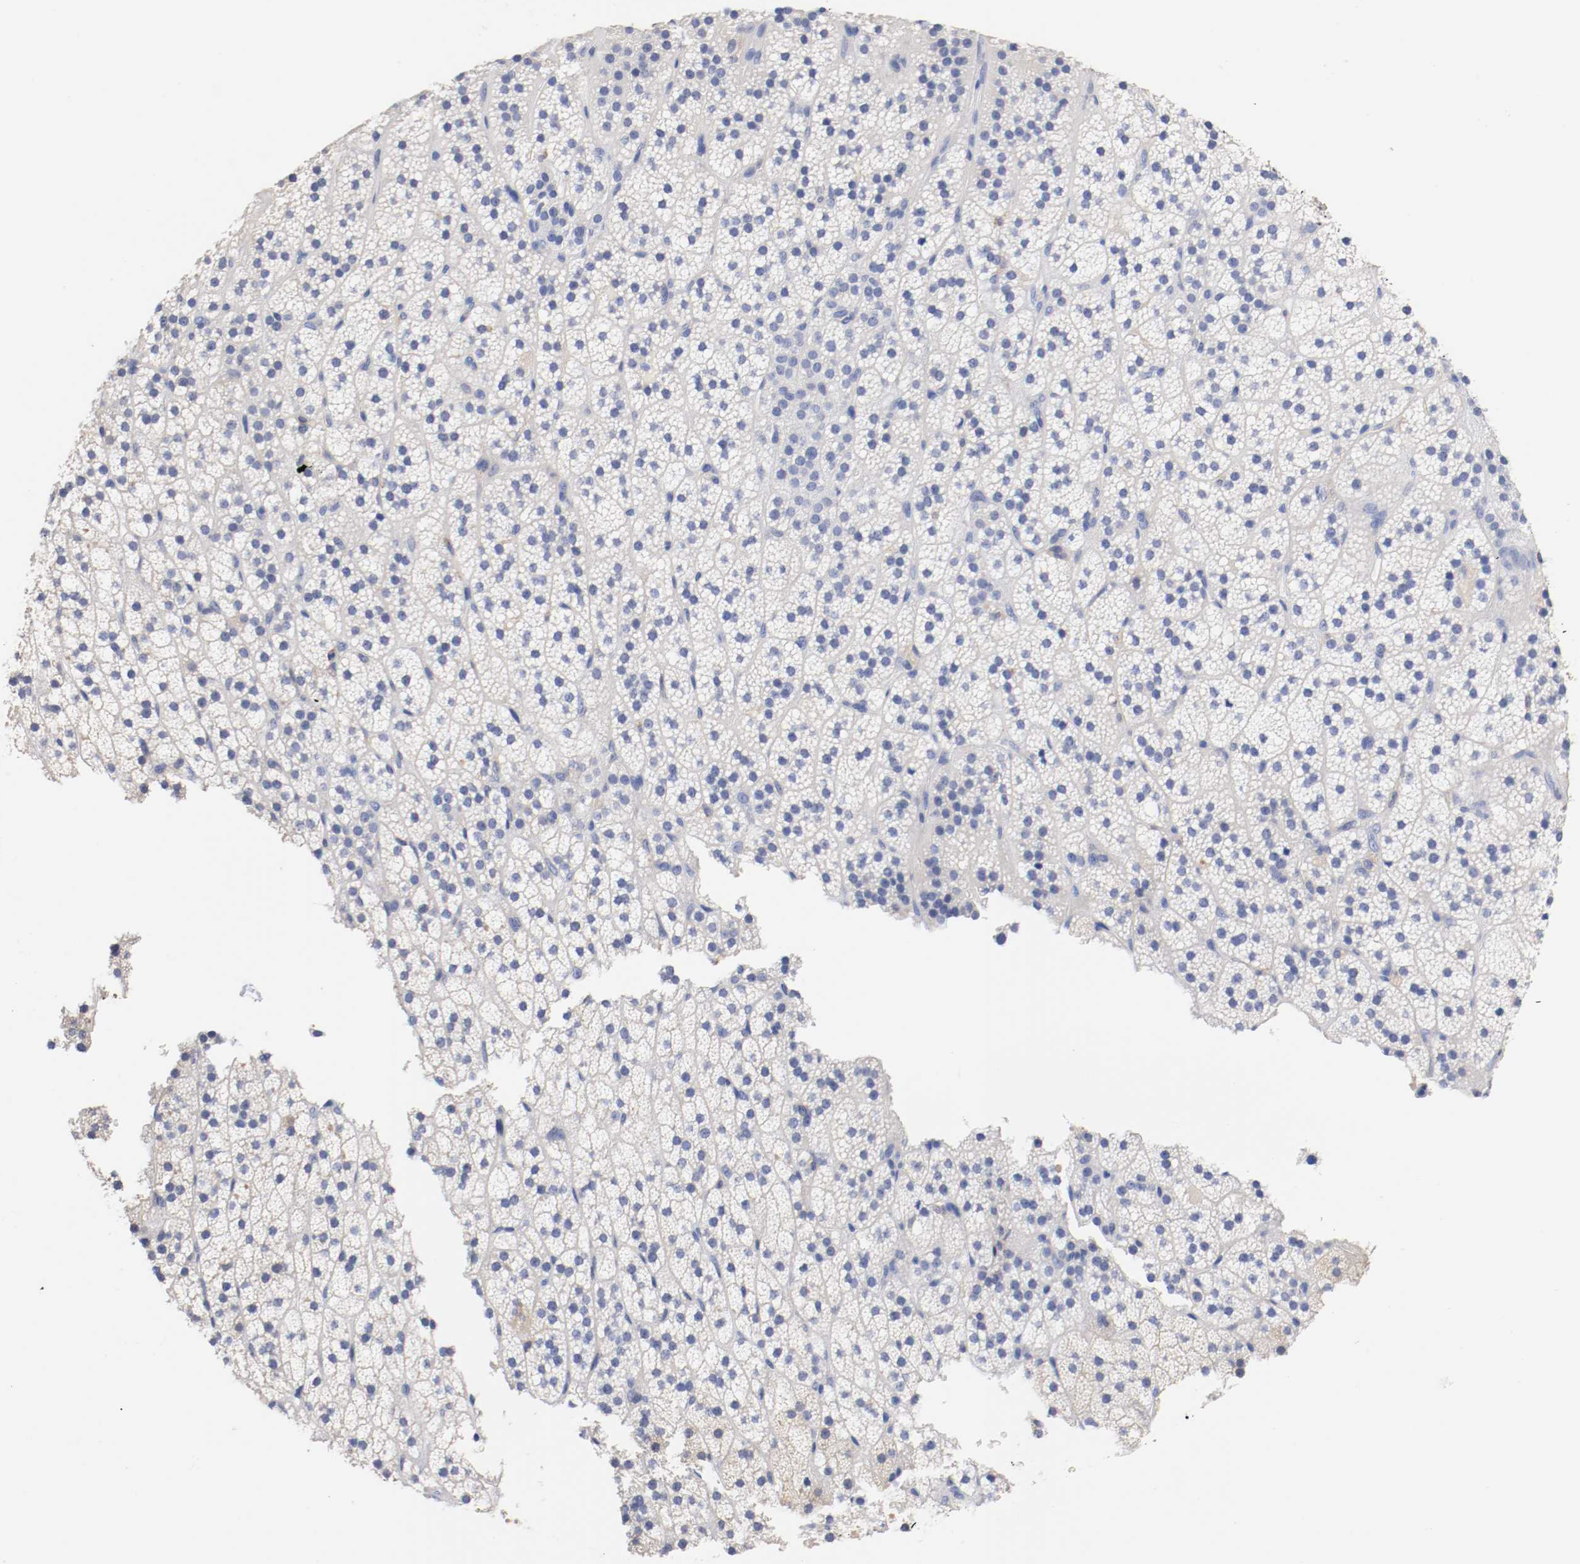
{"staining": {"intensity": "moderate", "quantity": "25%-75%", "location": "cytoplasmic/membranous"}, "tissue": "adrenal gland", "cell_type": "Glandular cells", "image_type": "normal", "snomed": [{"axis": "morphology", "description": "Normal tissue, NOS"}, {"axis": "topography", "description": "Adrenal gland"}], "caption": "This image displays unremarkable adrenal gland stained with IHC to label a protein in brown. The cytoplasmic/membranous of glandular cells show moderate positivity for the protein. Nuclei are counter-stained blue.", "gene": "FGFBP1", "patient": {"sex": "male", "age": 35}}